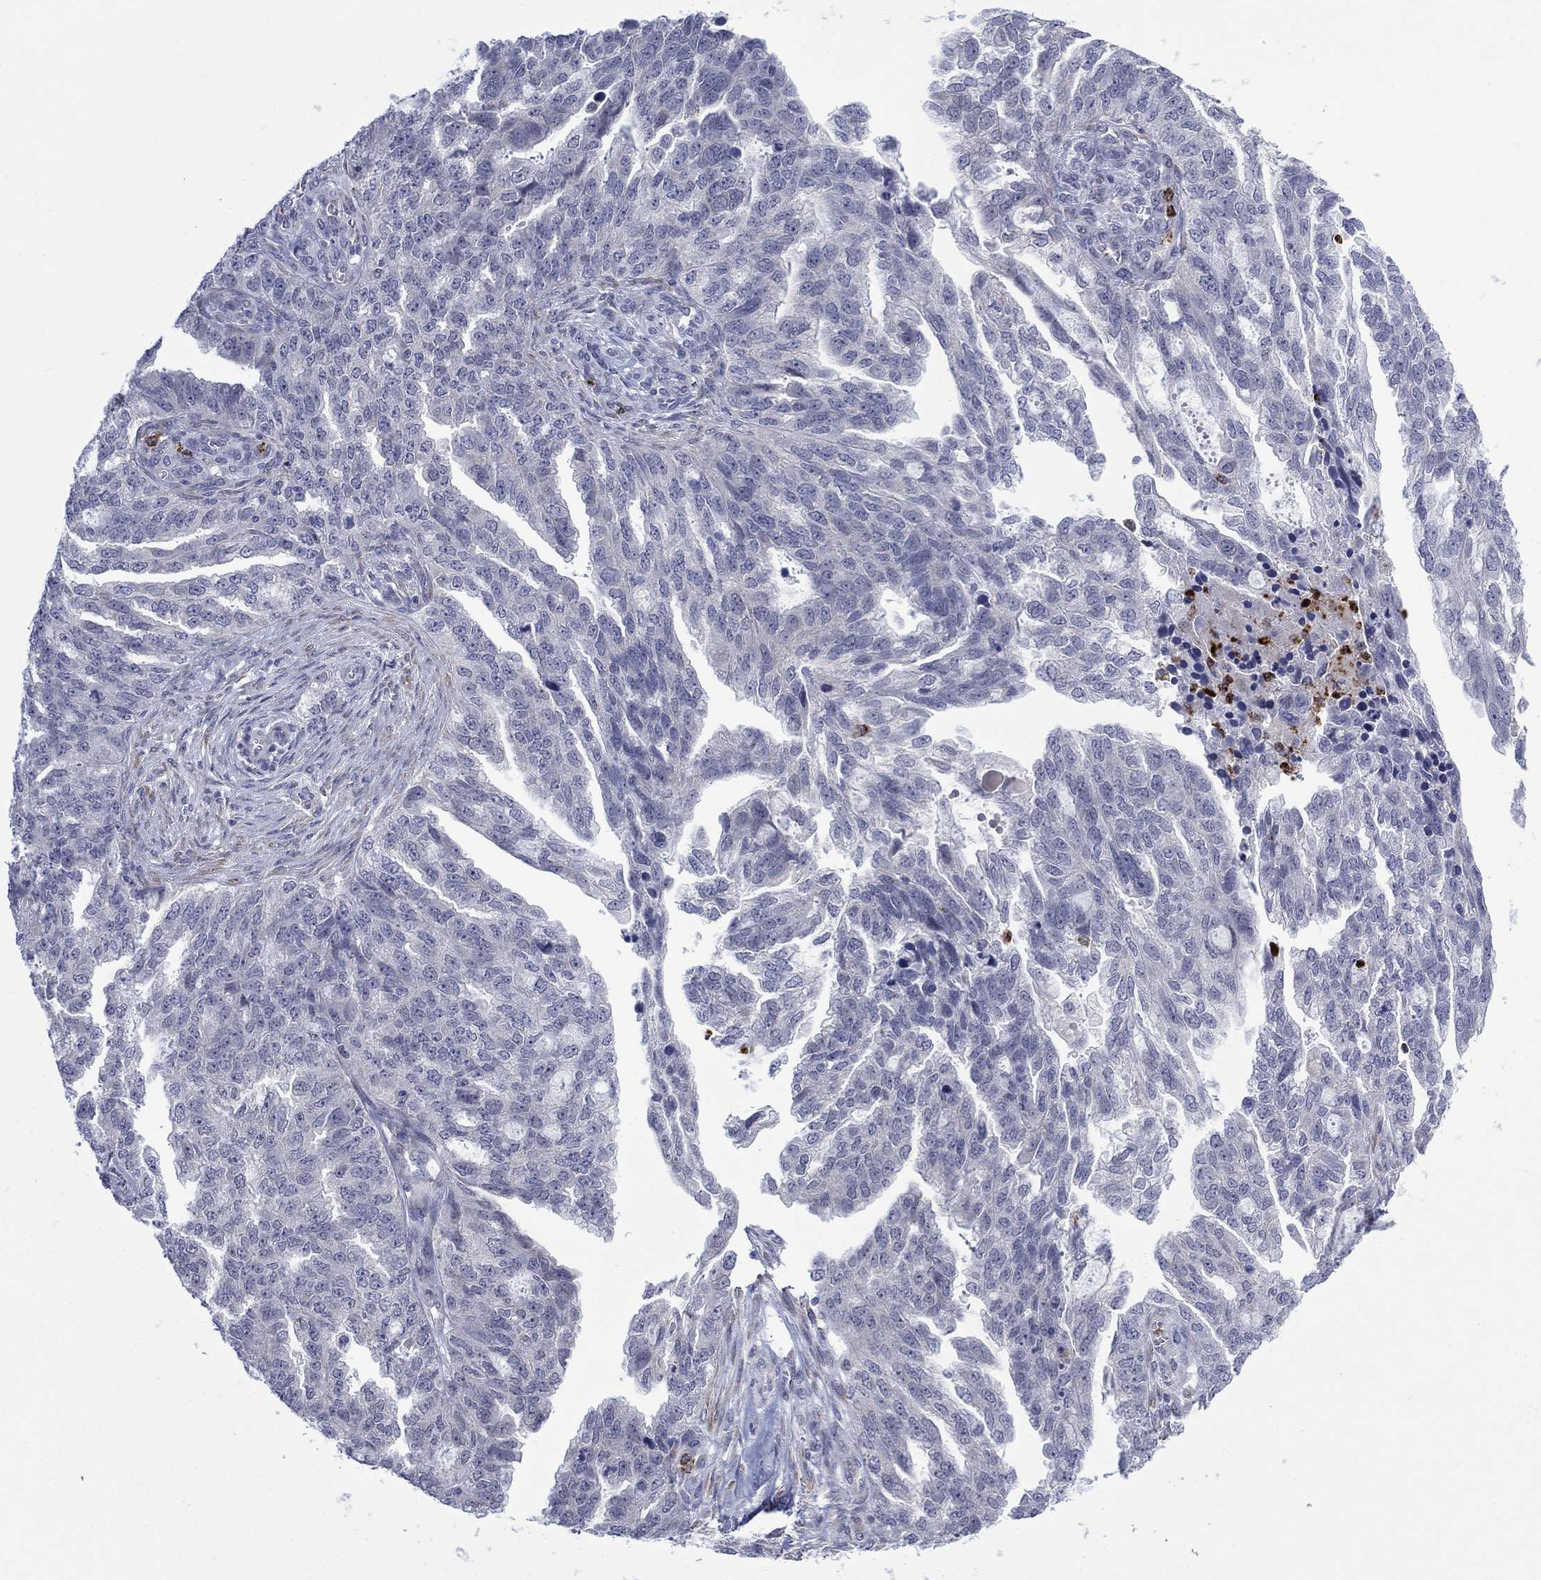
{"staining": {"intensity": "negative", "quantity": "none", "location": "none"}, "tissue": "ovarian cancer", "cell_type": "Tumor cells", "image_type": "cancer", "snomed": [{"axis": "morphology", "description": "Cystadenocarcinoma, serous, NOS"}, {"axis": "topography", "description": "Ovary"}], "caption": "Ovarian cancer (serous cystadenocarcinoma) was stained to show a protein in brown. There is no significant positivity in tumor cells. The staining was performed using DAB (3,3'-diaminobenzidine) to visualize the protein expression in brown, while the nuclei were stained in blue with hematoxylin (Magnification: 20x).", "gene": "MTRFR", "patient": {"sex": "female", "age": 51}}